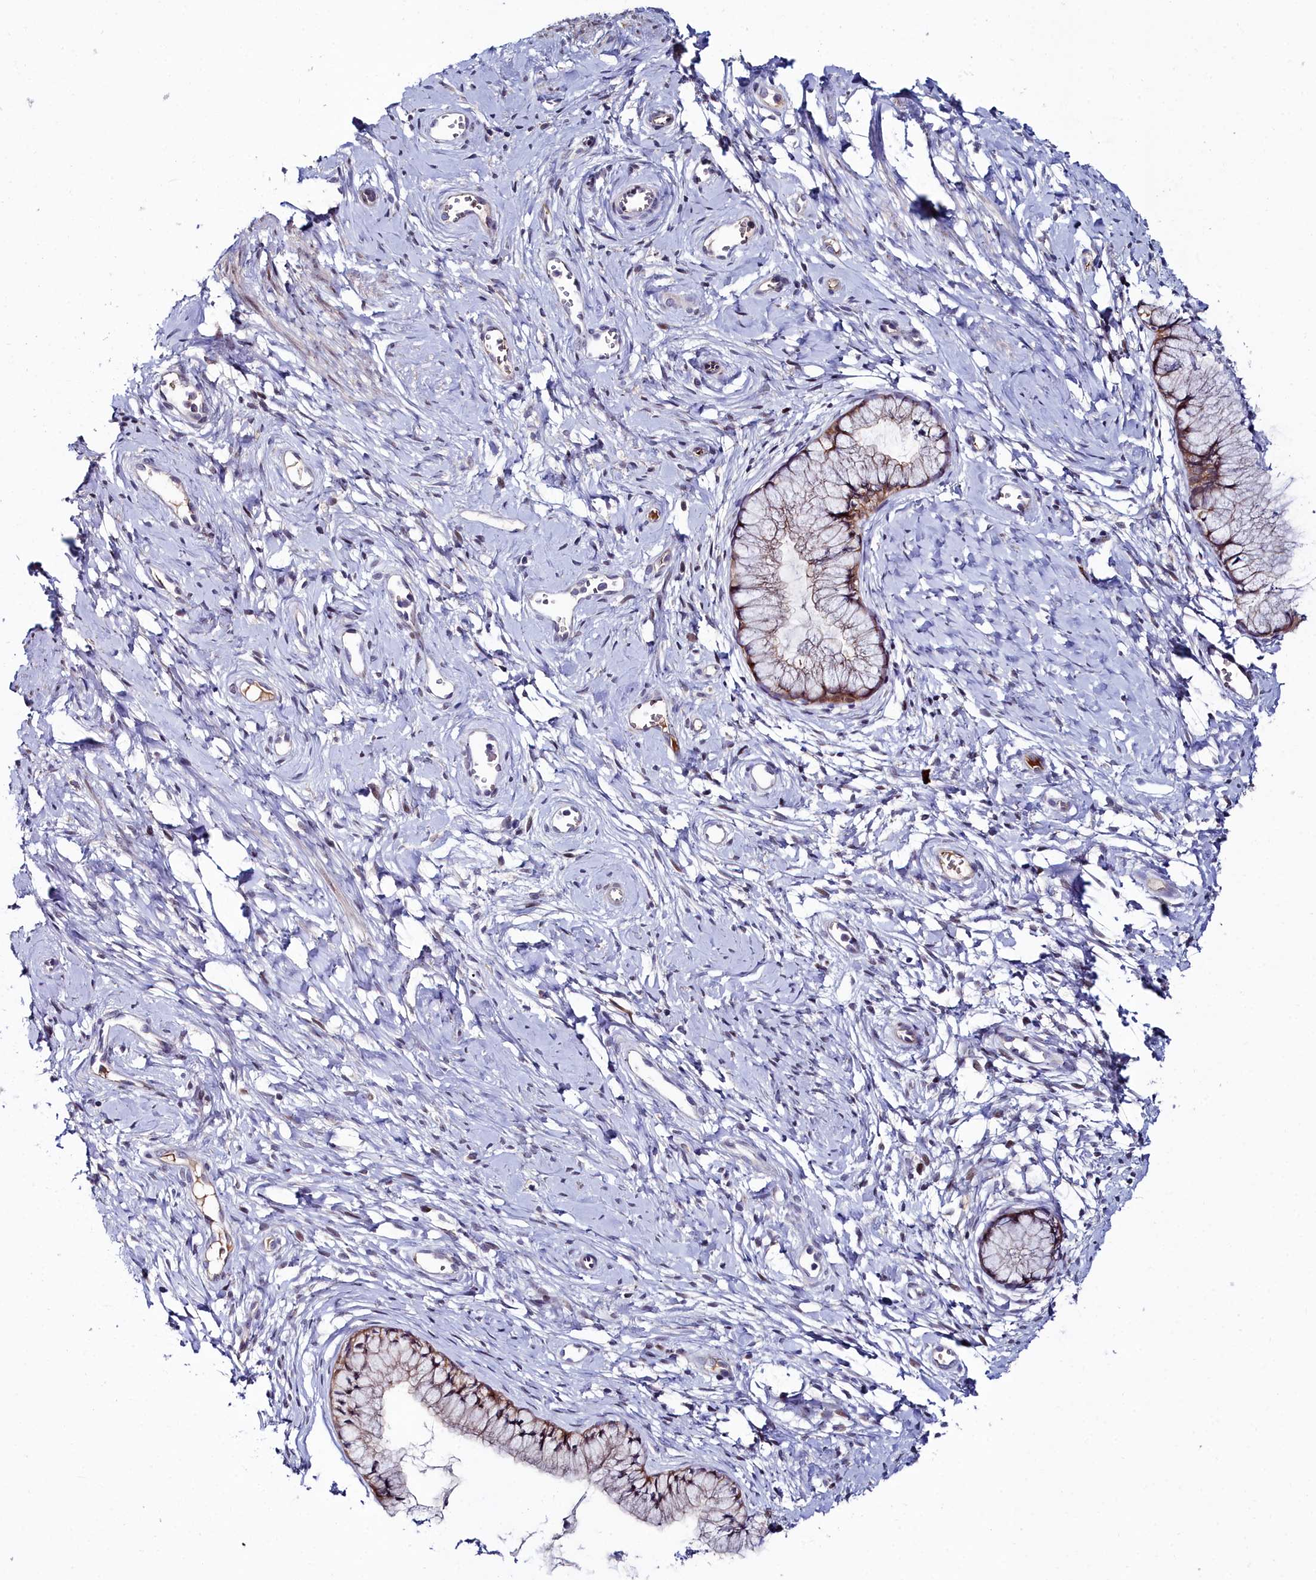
{"staining": {"intensity": "moderate", "quantity": ">75%", "location": "cytoplasmic/membranous"}, "tissue": "cervix", "cell_type": "Glandular cells", "image_type": "normal", "snomed": [{"axis": "morphology", "description": "Normal tissue, NOS"}, {"axis": "topography", "description": "Cervix"}], "caption": "Protein analysis of benign cervix exhibits moderate cytoplasmic/membranous expression in about >75% of glandular cells.", "gene": "KCTD18", "patient": {"sex": "female", "age": 42}}